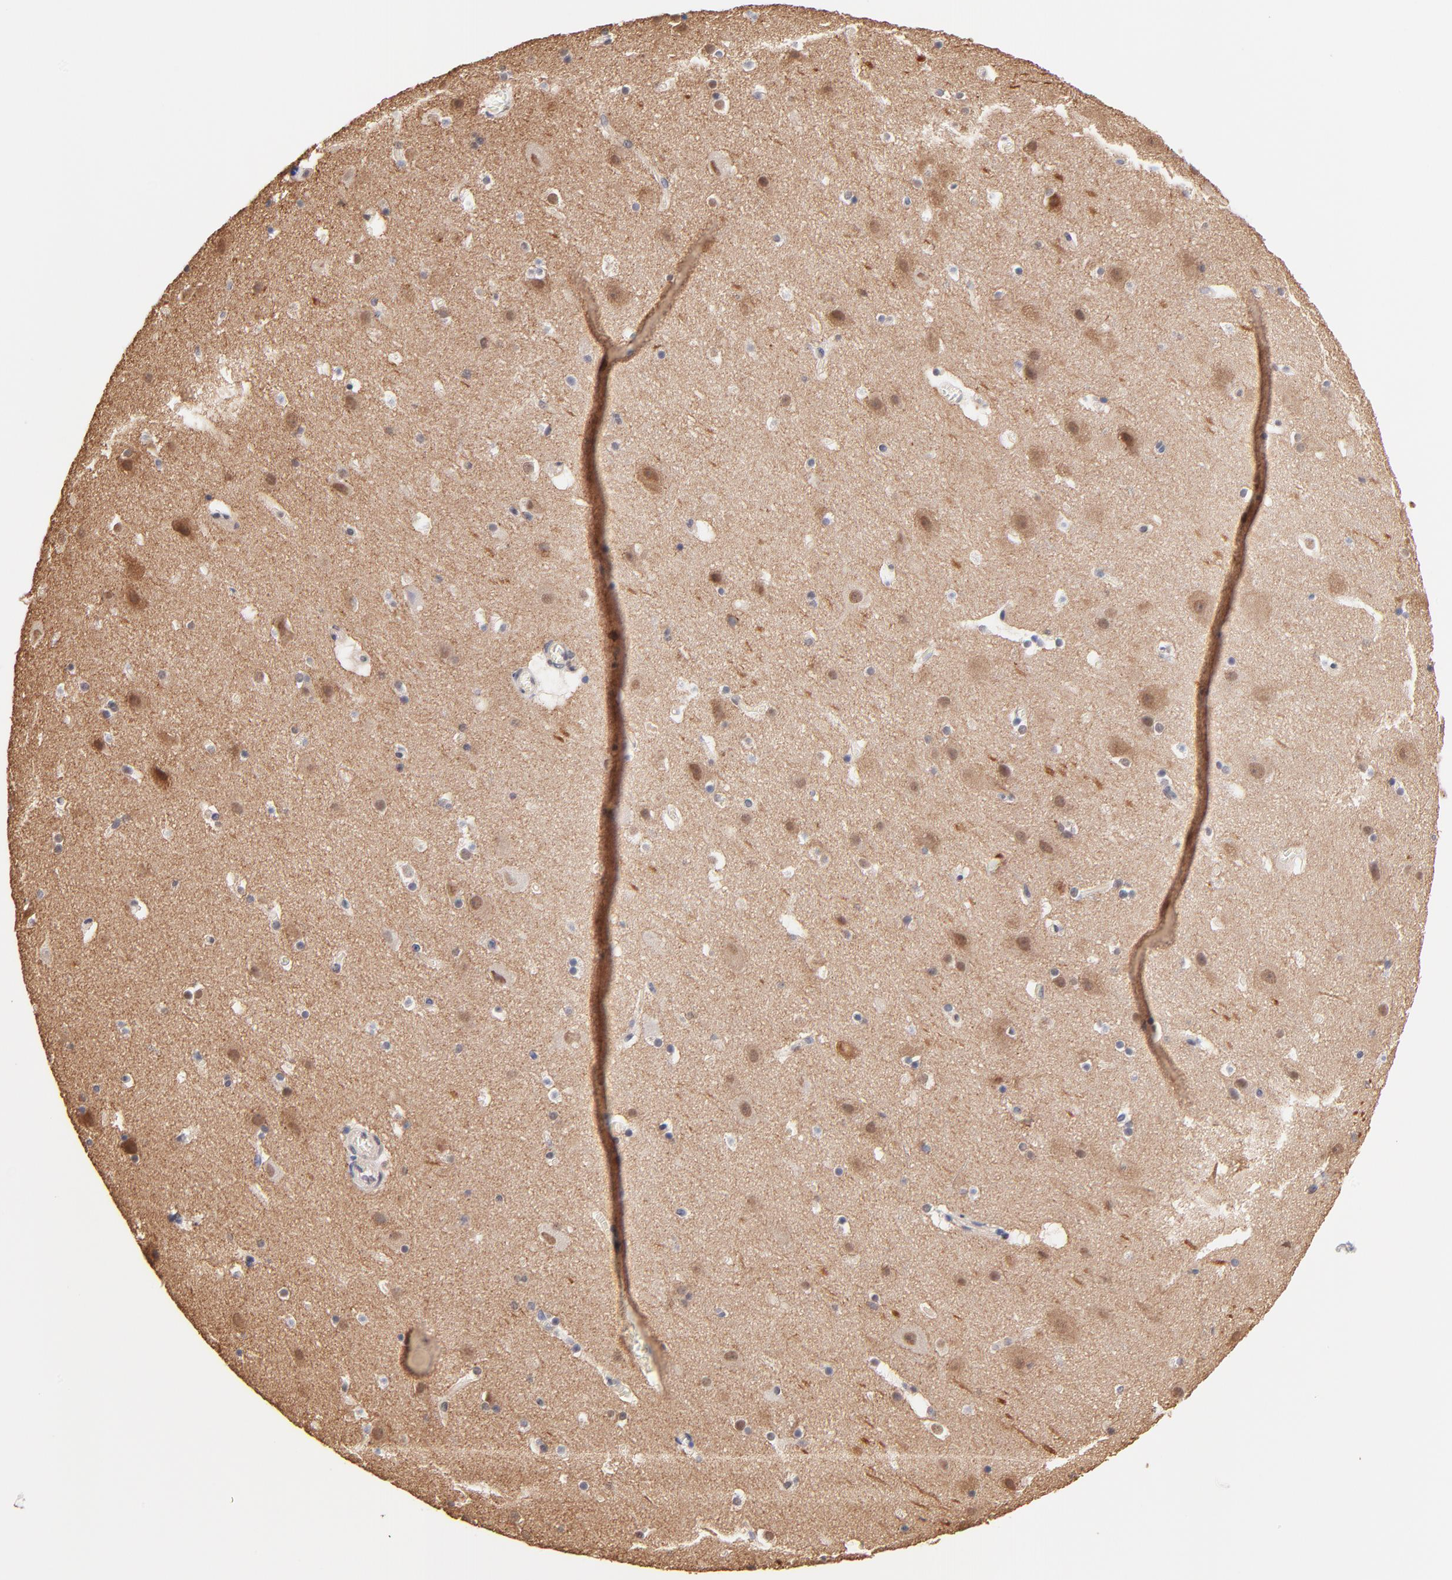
{"staining": {"intensity": "negative", "quantity": "none", "location": "none"}, "tissue": "cerebral cortex", "cell_type": "Endothelial cells", "image_type": "normal", "snomed": [{"axis": "morphology", "description": "Normal tissue, NOS"}, {"axis": "topography", "description": "Cerebral cortex"}], "caption": "Micrograph shows no significant protein expression in endothelial cells of unremarkable cerebral cortex.", "gene": "RIBC2", "patient": {"sex": "male", "age": 45}}